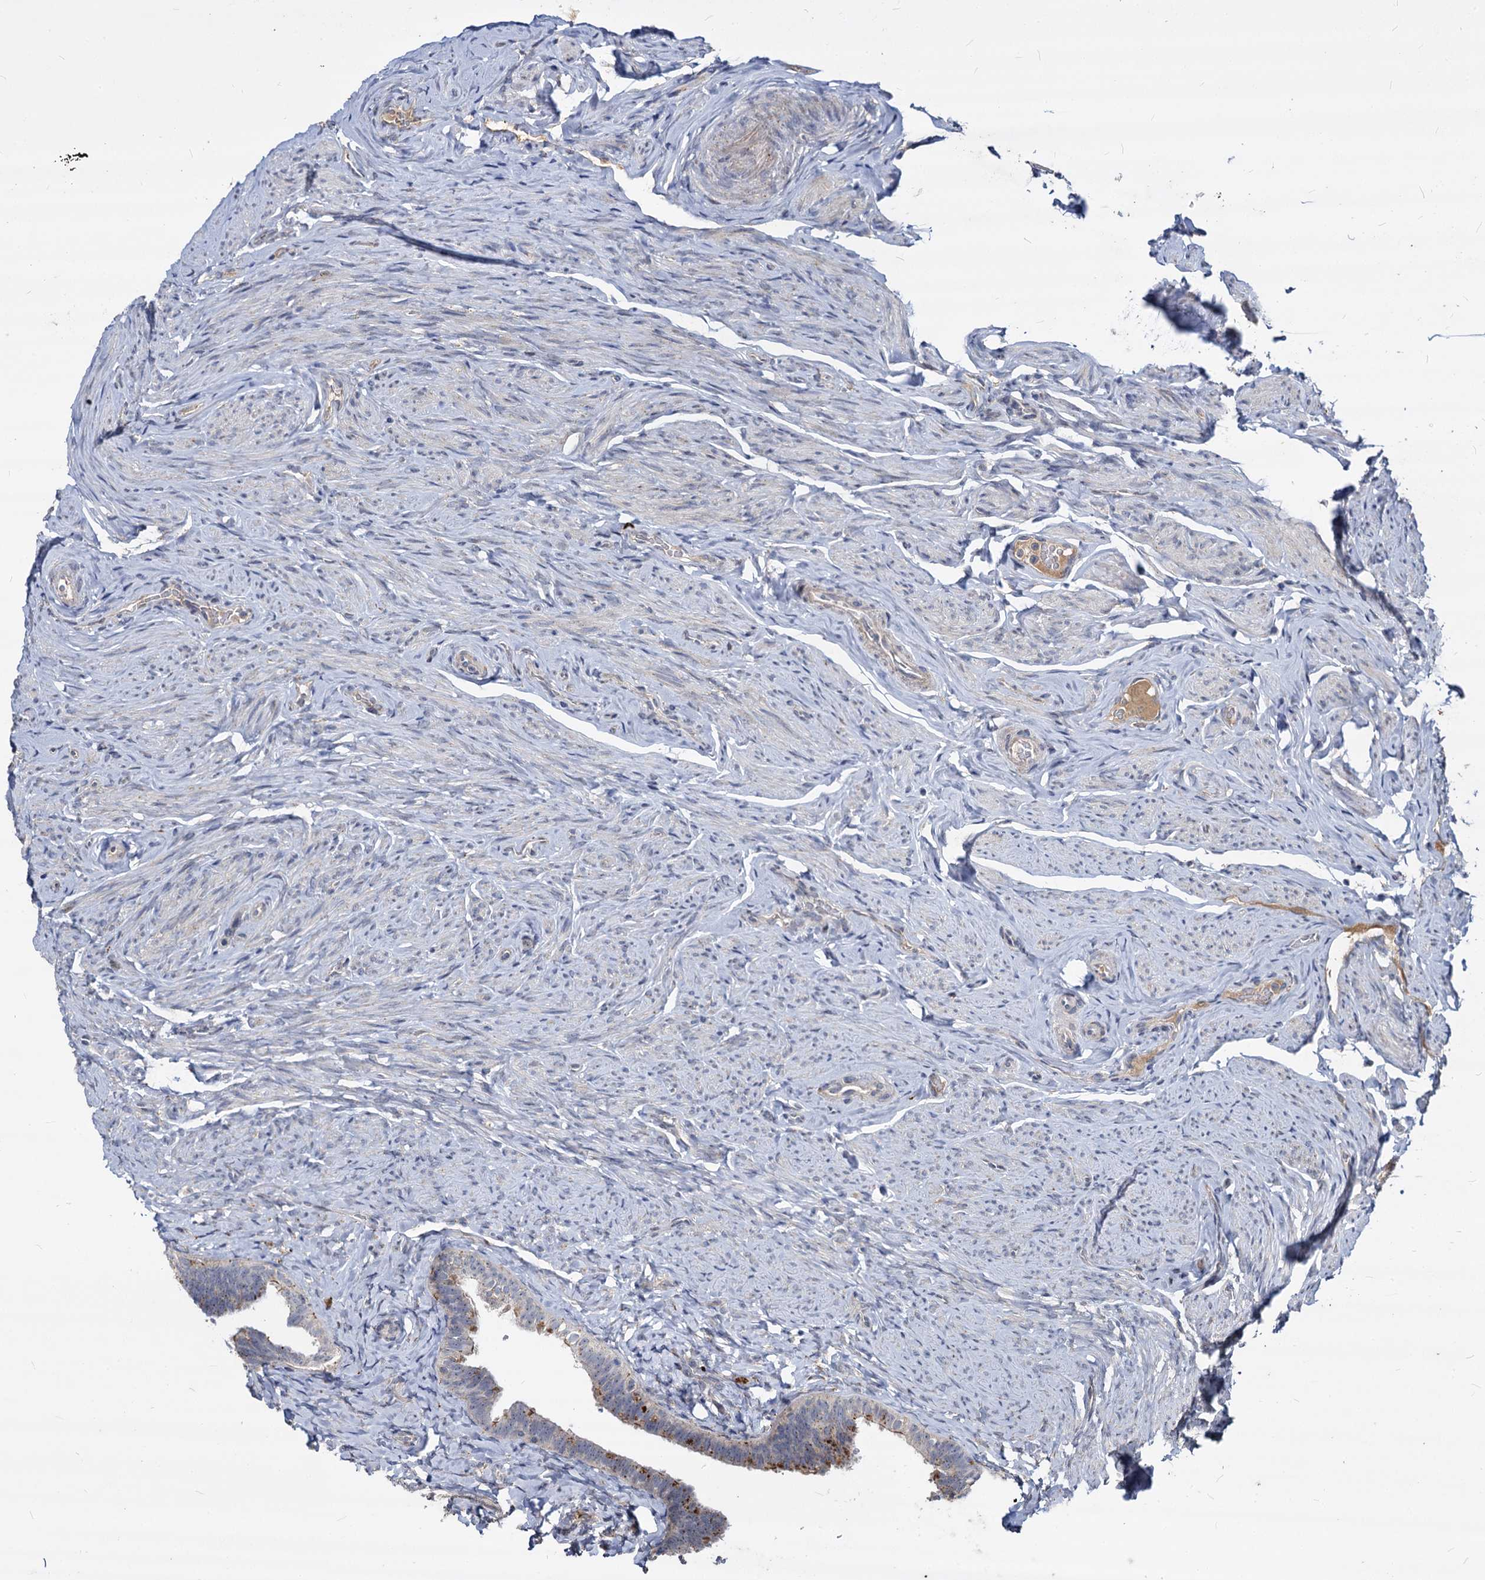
{"staining": {"intensity": "moderate", "quantity": "25%-75%", "location": "cytoplasmic/membranous"}, "tissue": "fallopian tube", "cell_type": "Glandular cells", "image_type": "normal", "snomed": [{"axis": "morphology", "description": "Normal tissue, NOS"}, {"axis": "topography", "description": "Fallopian tube"}], "caption": "A micrograph of human fallopian tube stained for a protein exhibits moderate cytoplasmic/membranous brown staining in glandular cells.", "gene": "C11orf86", "patient": {"sex": "female", "age": 39}}